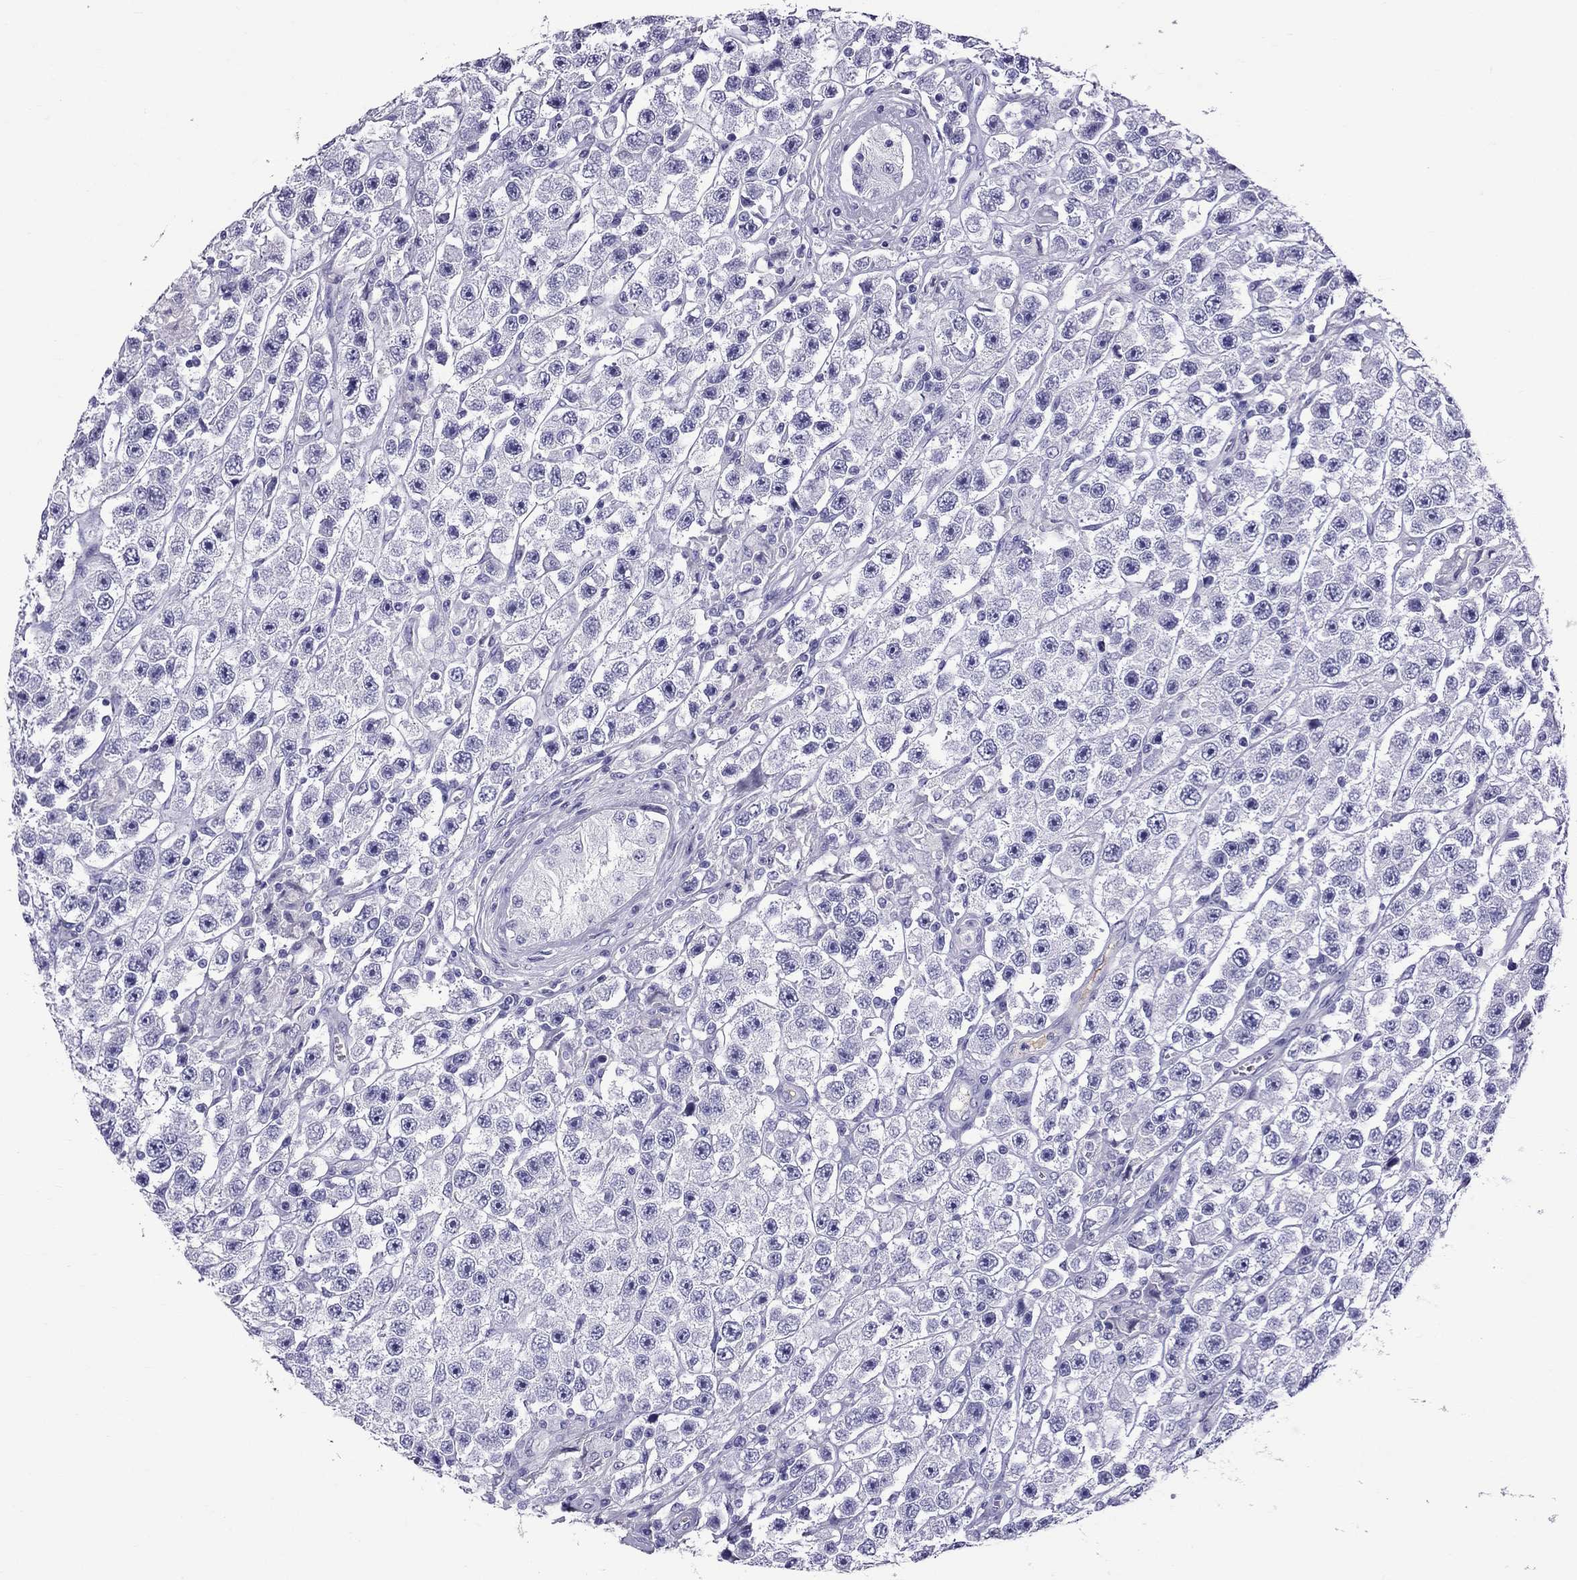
{"staining": {"intensity": "negative", "quantity": "none", "location": "none"}, "tissue": "testis cancer", "cell_type": "Tumor cells", "image_type": "cancer", "snomed": [{"axis": "morphology", "description": "Seminoma, NOS"}, {"axis": "topography", "description": "Testis"}], "caption": "Protein analysis of testis seminoma demonstrates no significant expression in tumor cells.", "gene": "SCART1", "patient": {"sex": "male", "age": 45}}